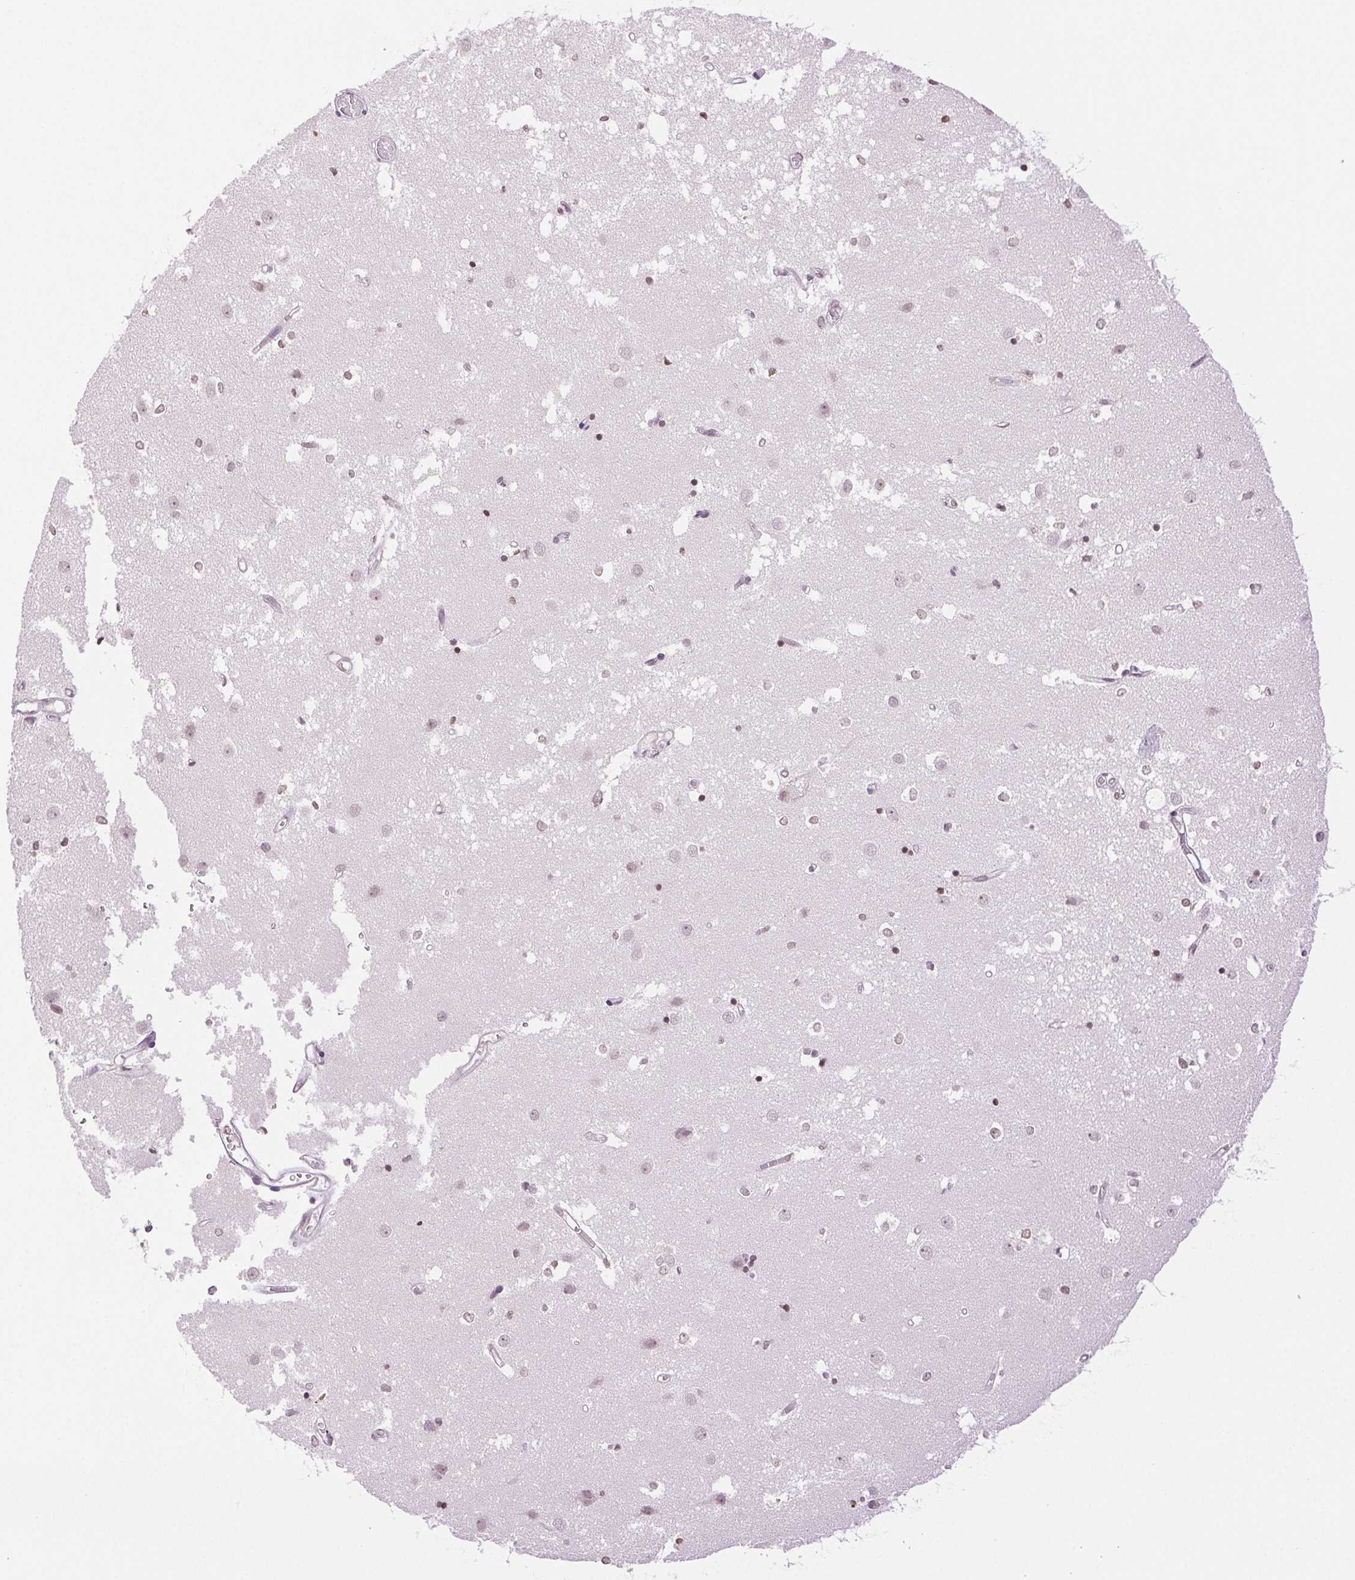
{"staining": {"intensity": "weak", "quantity": "<25%", "location": "nuclear"}, "tissue": "caudate", "cell_type": "Glial cells", "image_type": "normal", "snomed": [{"axis": "morphology", "description": "Normal tissue, NOS"}, {"axis": "topography", "description": "Lateral ventricle wall"}], "caption": "Glial cells show no significant protein expression in benign caudate. (DAB (3,3'-diaminobenzidine) immunohistochemistry, high magnification).", "gene": "TNNT3", "patient": {"sex": "male", "age": 54}}